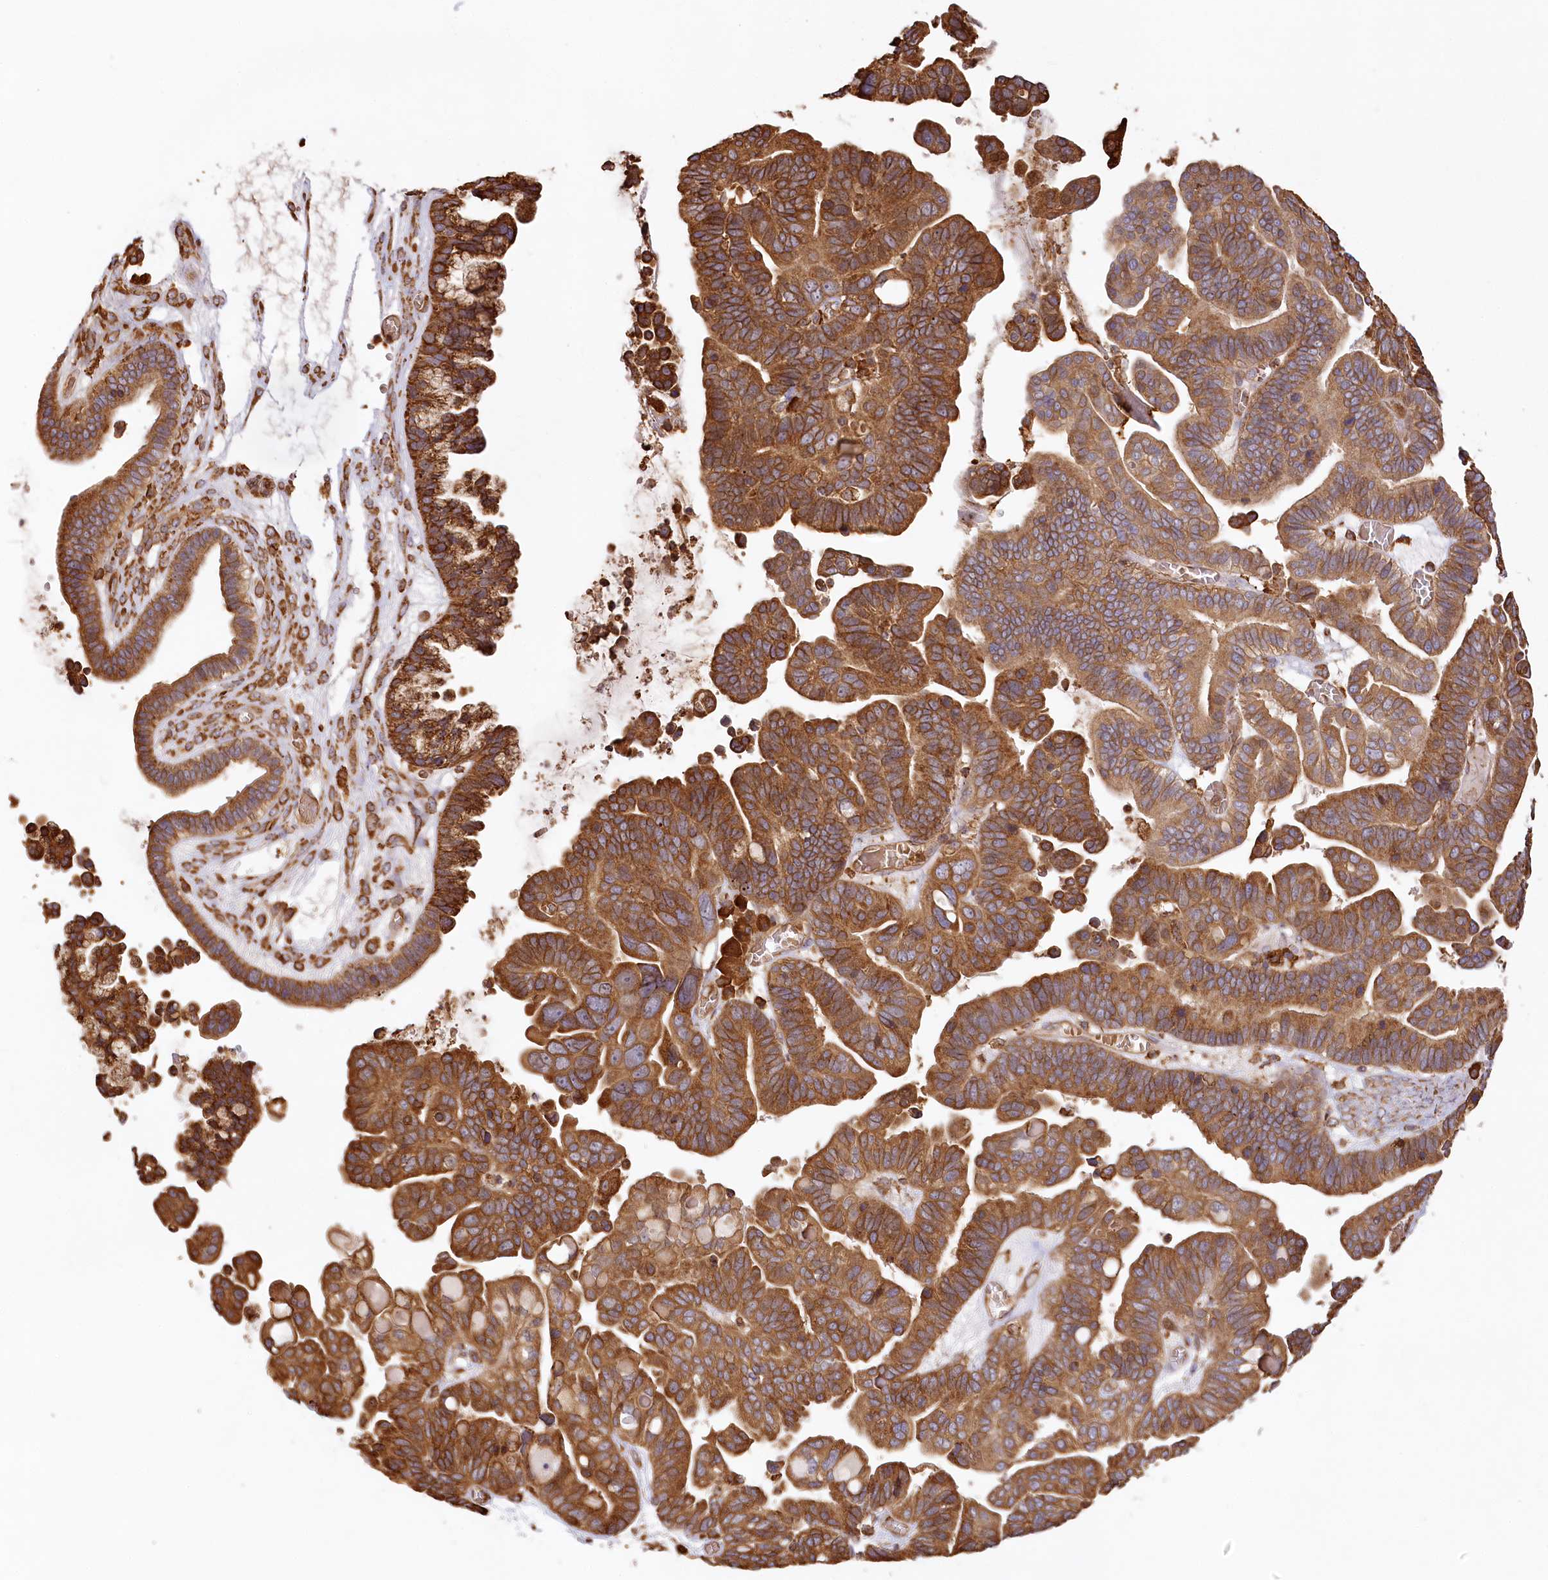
{"staining": {"intensity": "strong", "quantity": ">75%", "location": "cytoplasmic/membranous"}, "tissue": "ovarian cancer", "cell_type": "Tumor cells", "image_type": "cancer", "snomed": [{"axis": "morphology", "description": "Cystadenocarcinoma, serous, NOS"}, {"axis": "topography", "description": "Ovary"}], "caption": "High-magnification brightfield microscopy of serous cystadenocarcinoma (ovarian) stained with DAB (brown) and counterstained with hematoxylin (blue). tumor cells exhibit strong cytoplasmic/membranous staining is seen in about>75% of cells.", "gene": "ACAP2", "patient": {"sex": "female", "age": 56}}